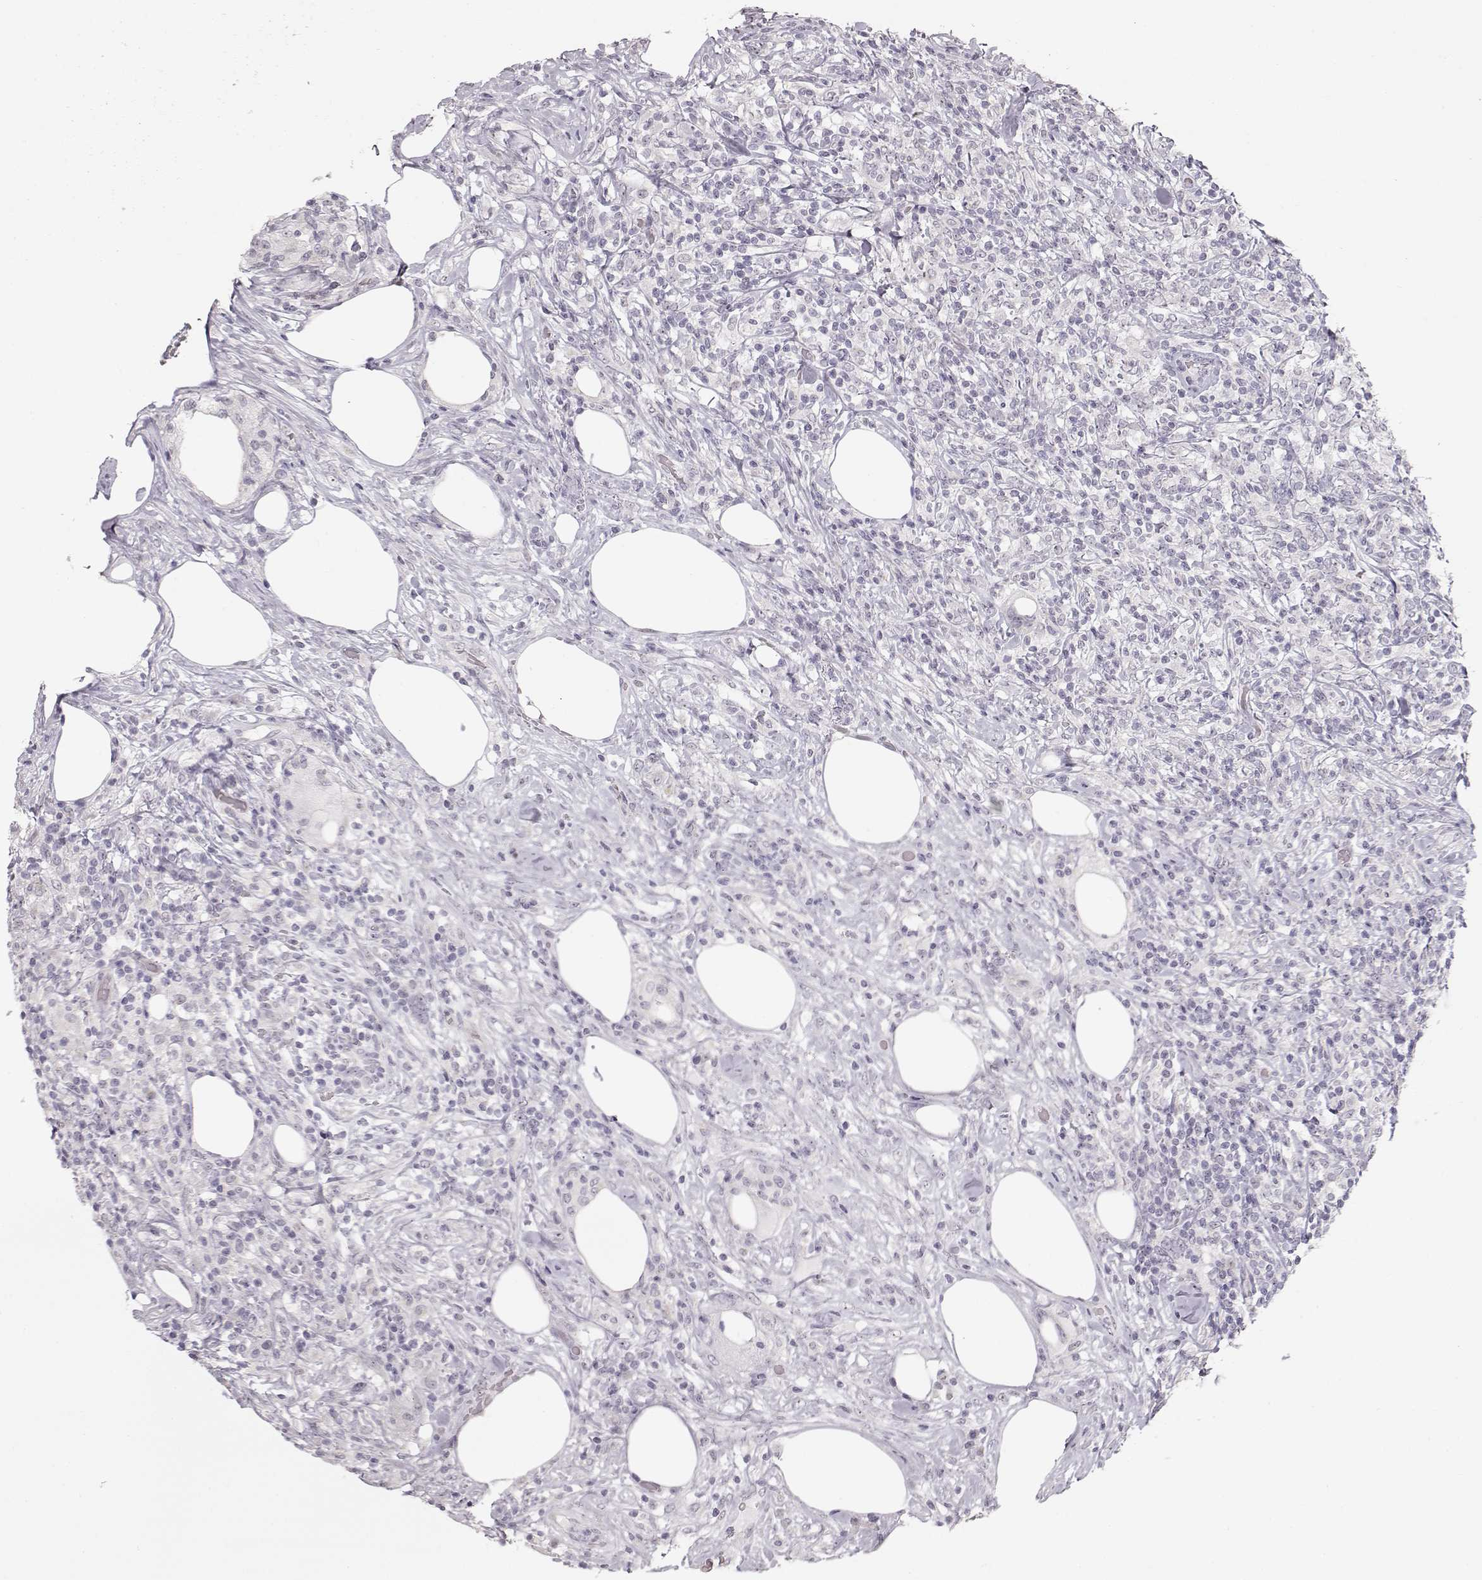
{"staining": {"intensity": "negative", "quantity": "none", "location": "none"}, "tissue": "lymphoma", "cell_type": "Tumor cells", "image_type": "cancer", "snomed": [{"axis": "morphology", "description": "Malignant lymphoma, non-Hodgkin's type, High grade"}, {"axis": "topography", "description": "Lymph node"}], "caption": "The IHC histopathology image has no significant expression in tumor cells of malignant lymphoma, non-Hodgkin's type (high-grade) tissue. (Stains: DAB immunohistochemistry (IHC) with hematoxylin counter stain, Microscopy: brightfield microscopy at high magnification).", "gene": "FAM205A", "patient": {"sex": "female", "age": 84}}